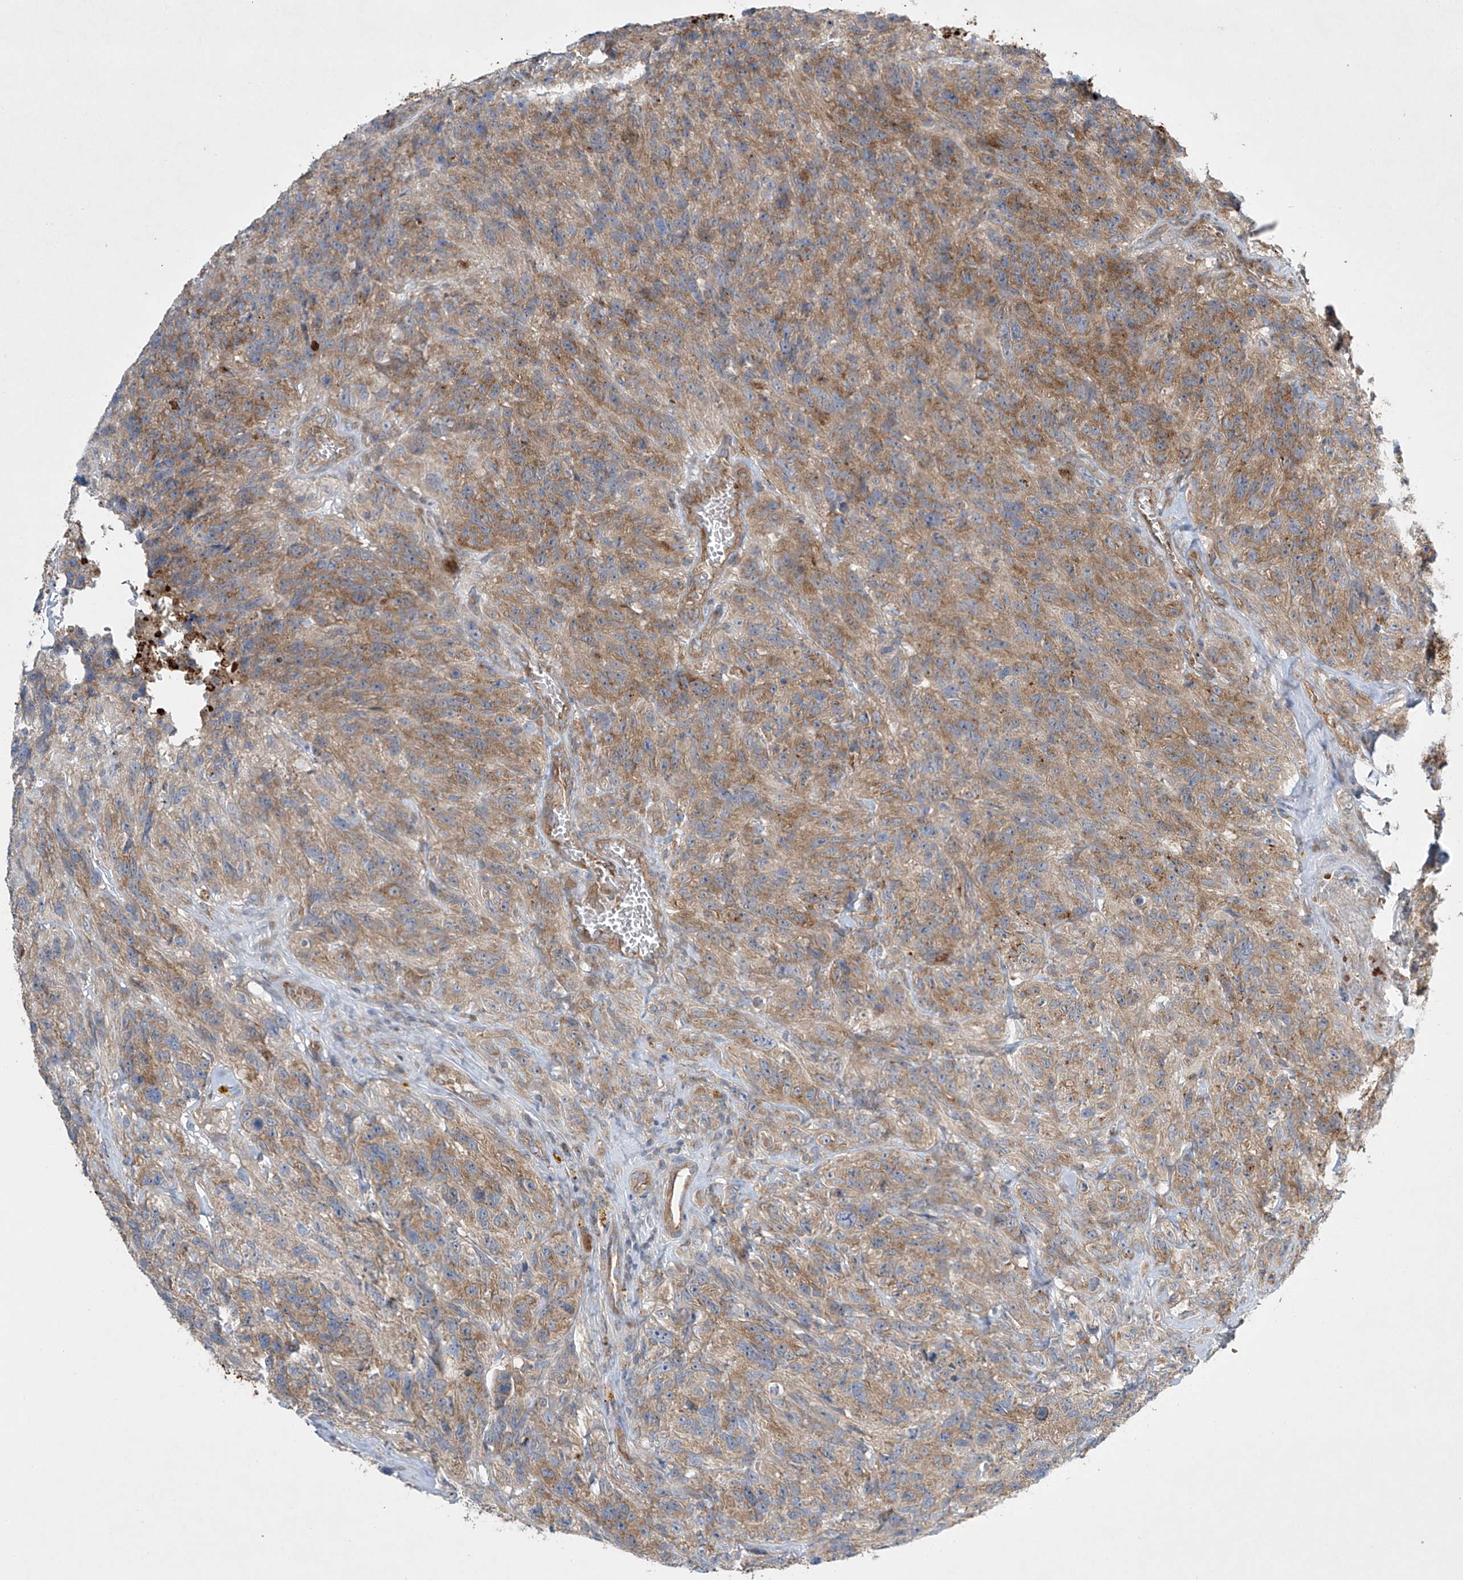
{"staining": {"intensity": "moderate", "quantity": ">75%", "location": "cytoplasmic/membranous"}, "tissue": "glioma", "cell_type": "Tumor cells", "image_type": "cancer", "snomed": [{"axis": "morphology", "description": "Glioma, malignant, High grade"}, {"axis": "topography", "description": "Brain"}], "caption": "An image showing moderate cytoplasmic/membranous staining in about >75% of tumor cells in glioma, as visualized by brown immunohistochemical staining.", "gene": "TJAP1", "patient": {"sex": "male", "age": 69}}